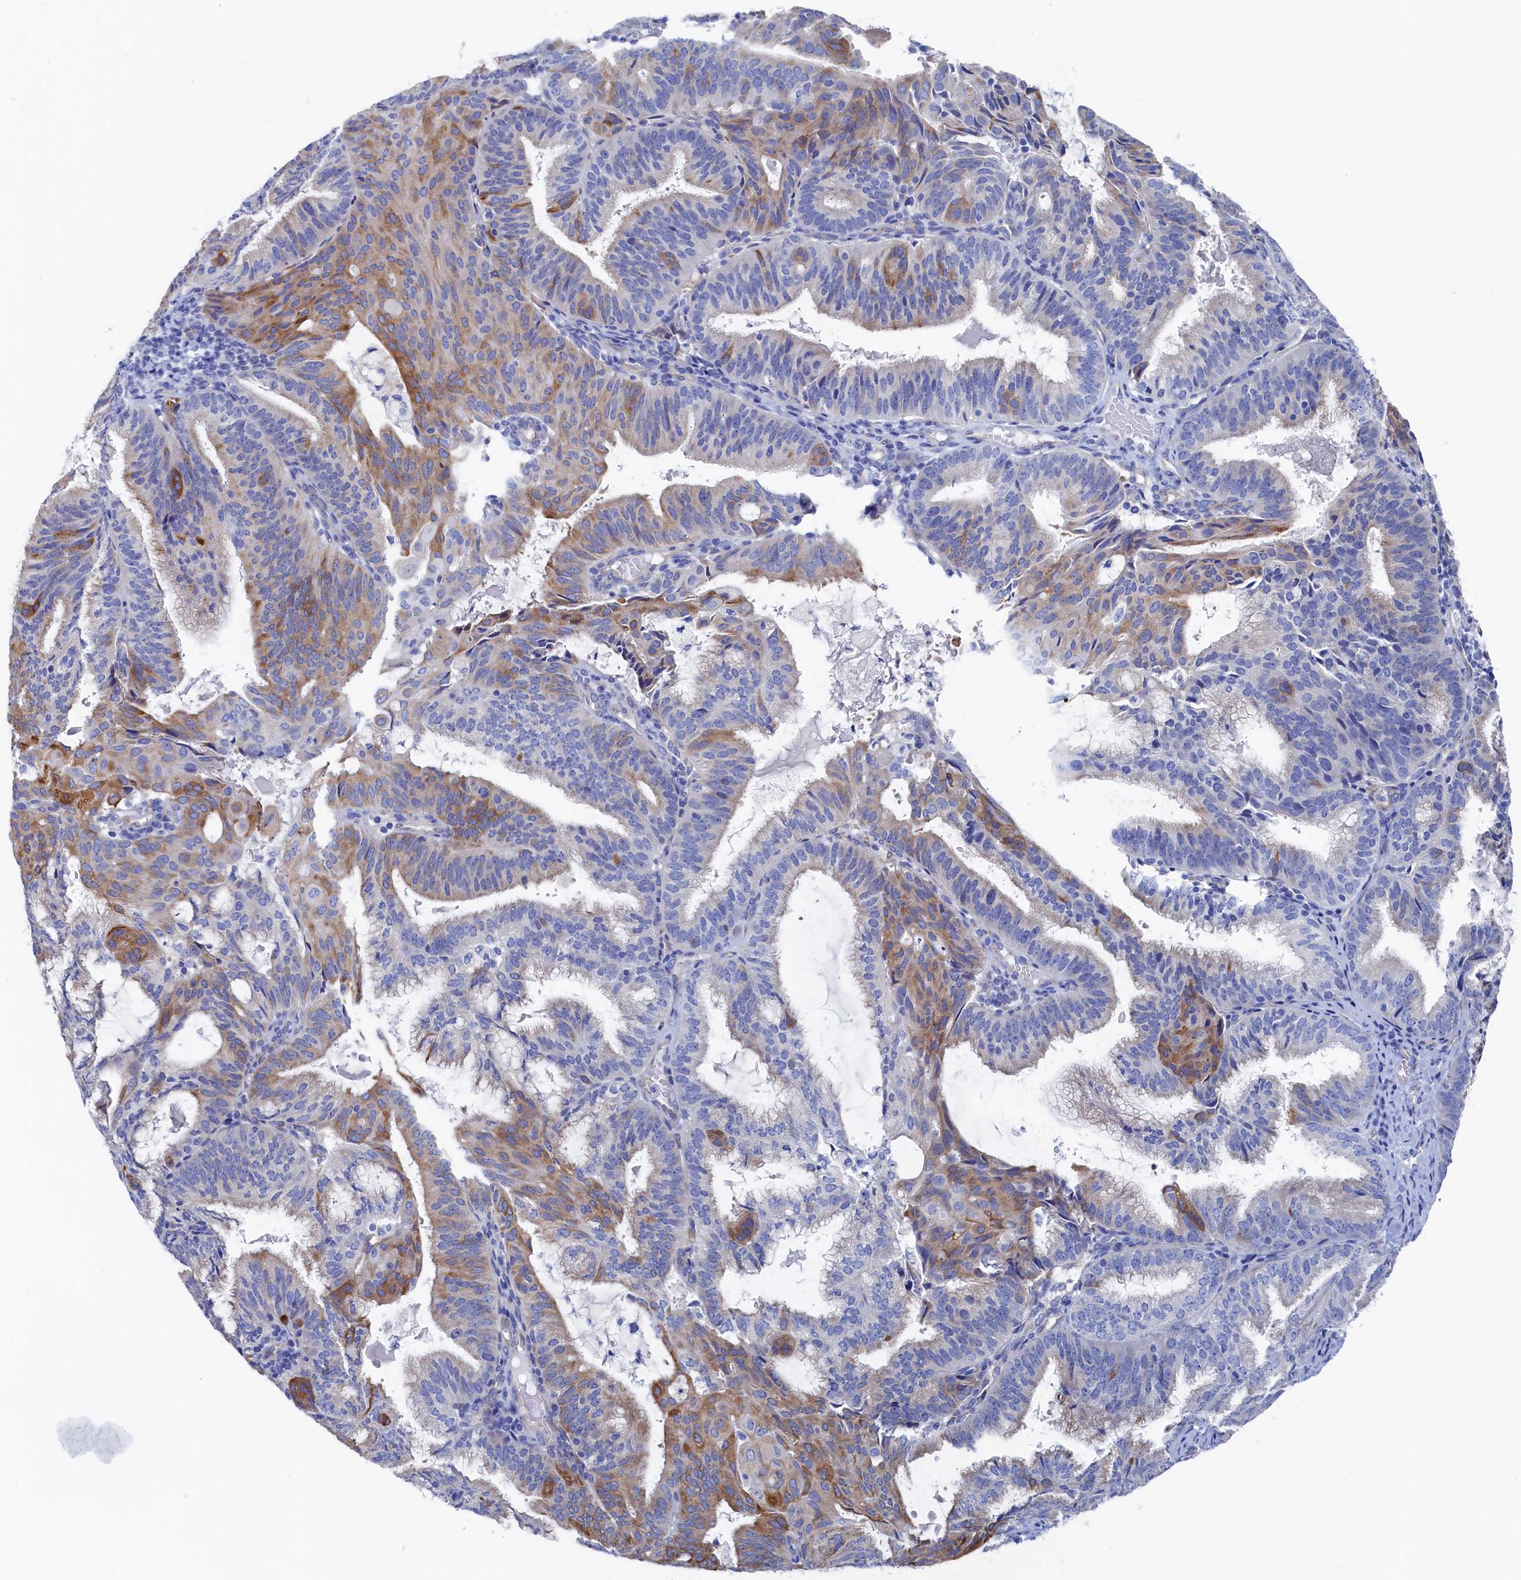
{"staining": {"intensity": "moderate", "quantity": "25%-75%", "location": "cytoplasmic/membranous"}, "tissue": "endometrial cancer", "cell_type": "Tumor cells", "image_type": "cancer", "snomed": [{"axis": "morphology", "description": "Adenocarcinoma, NOS"}, {"axis": "topography", "description": "Endometrium"}], "caption": "Immunohistochemical staining of endometrial adenocarcinoma exhibits moderate cytoplasmic/membranous protein positivity in approximately 25%-75% of tumor cells.", "gene": "TMOD2", "patient": {"sex": "female", "age": 49}}